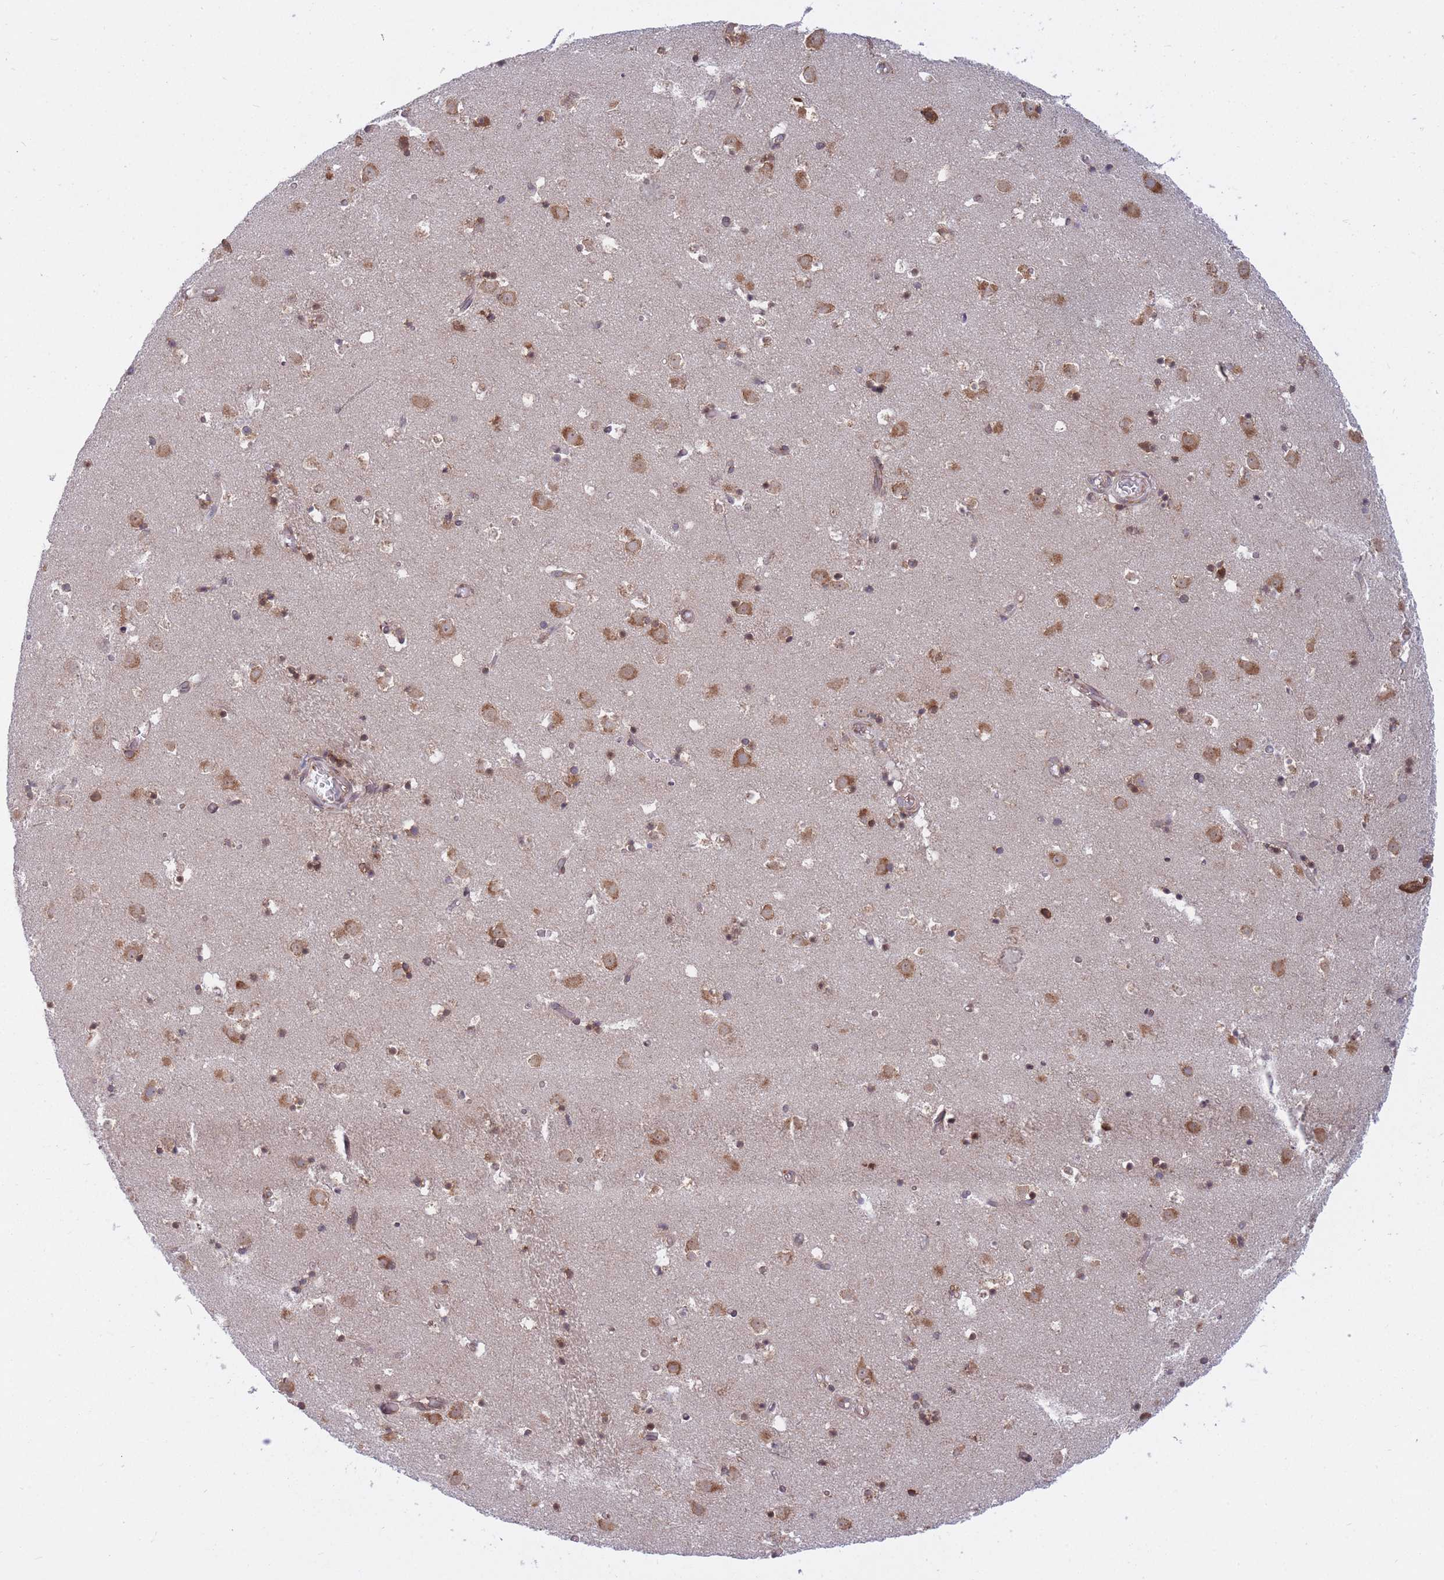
{"staining": {"intensity": "moderate", "quantity": ">75%", "location": "cytoplasmic/membranous,nuclear"}, "tissue": "caudate", "cell_type": "Glial cells", "image_type": "normal", "snomed": [{"axis": "morphology", "description": "Normal tissue, NOS"}, {"axis": "topography", "description": "Lateral ventricle wall"}], "caption": "This micrograph reveals IHC staining of benign human caudate, with medium moderate cytoplasmic/membranous,nuclear positivity in about >75% of glial cells.", "gene": "CCDC124", "patient": {"sex": "male", "age": 25}}